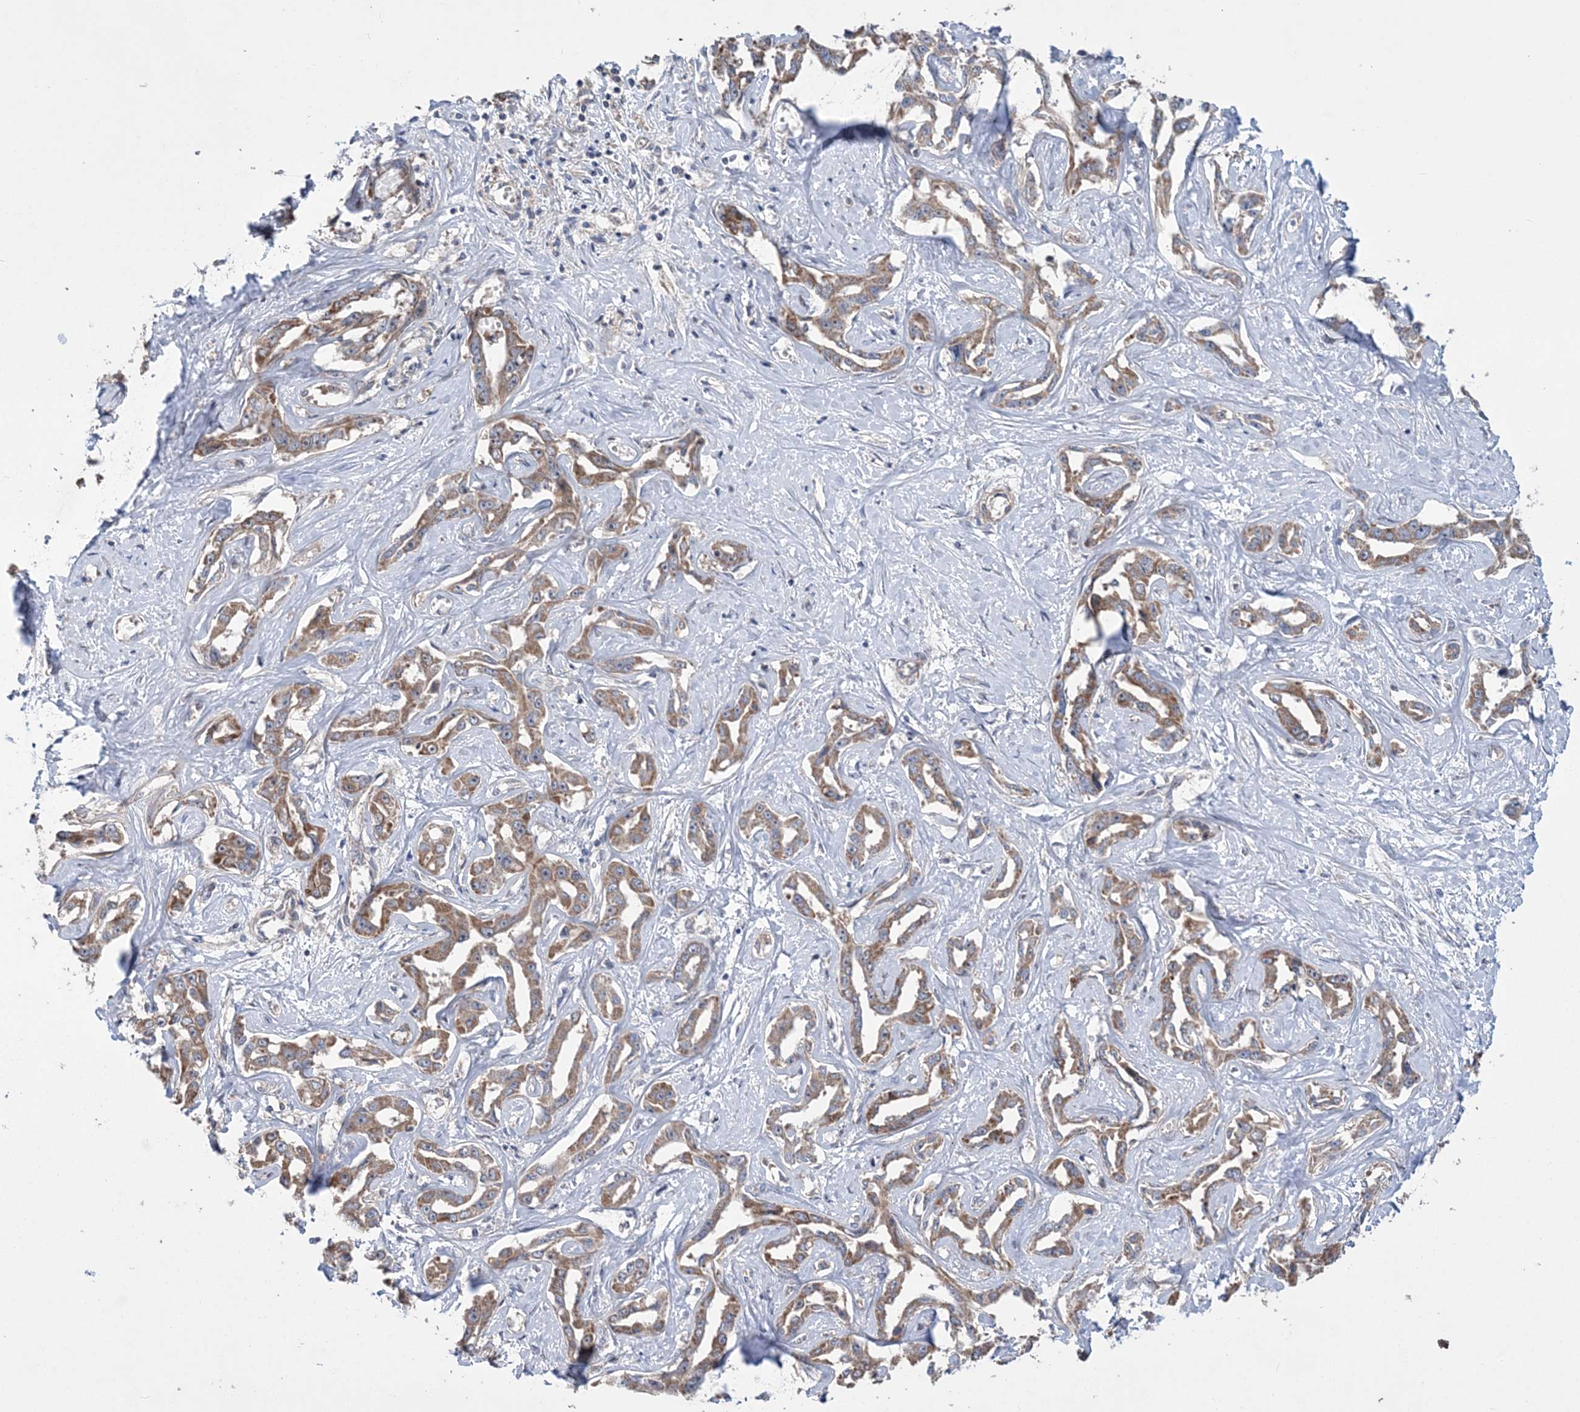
{"staining": {"intensity": "moderate", "quantity": ">75%", "location": "cytoplasmic/membranous"}, "tissue": "liver cancer", "cell_type": "Tumor cells", "image_type": "cancer", "snomed": [{"axis": "morphology", "description": "Cholangiocarcinoma"}, {"axis": "topography", "description": "Liver"}], "caption": "Moderate cytoplasmic/membranous protein expression is identified in approximately >75% of tumor cells in liver cancer (cholangiocarcinoma).", "gene": "MTRF1L", "patient": {"sex": "male", "age": 59}}